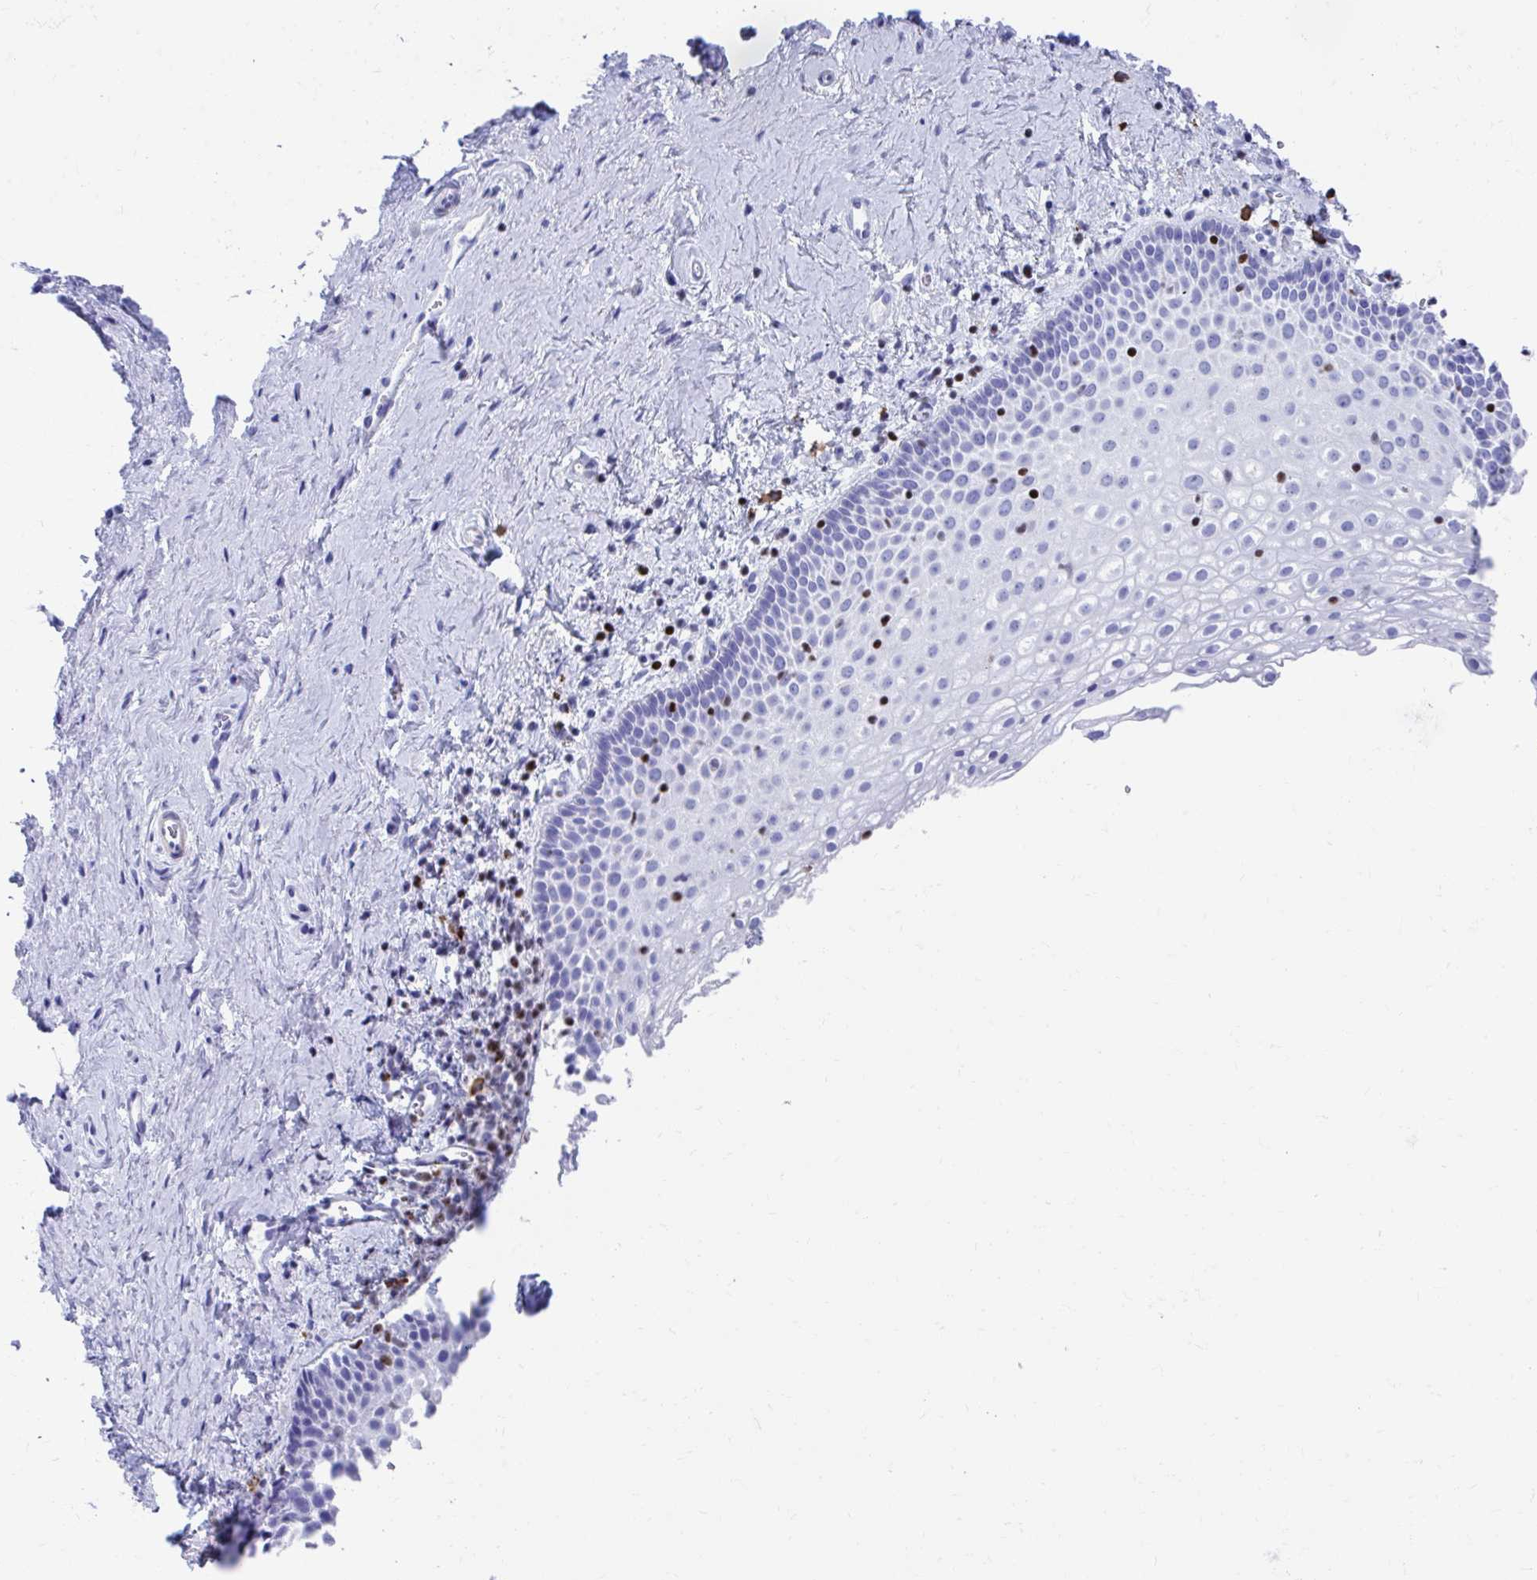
{"staining": {"intensity": "negative", "quantity": "none", "location": "none"}, "tissue": "vagina", "cell_type": "Squamous epithelial cells", "image_type": "normal", "snomed": [{"axis": "morphology", "description": "Normal tissue, NOS"}, {"axis": "topography", "description": "Vagina"}], "caption": "A high-resolution photomicrograph shows IHC staining of unremarkable vagina, which displays no significant staining in squamous epithelial cells. (DAB immunohistochemistry with hematoxylin counter stain).", "gene": "RUNX3", "patient": {"sex": "female", "age": 61}}